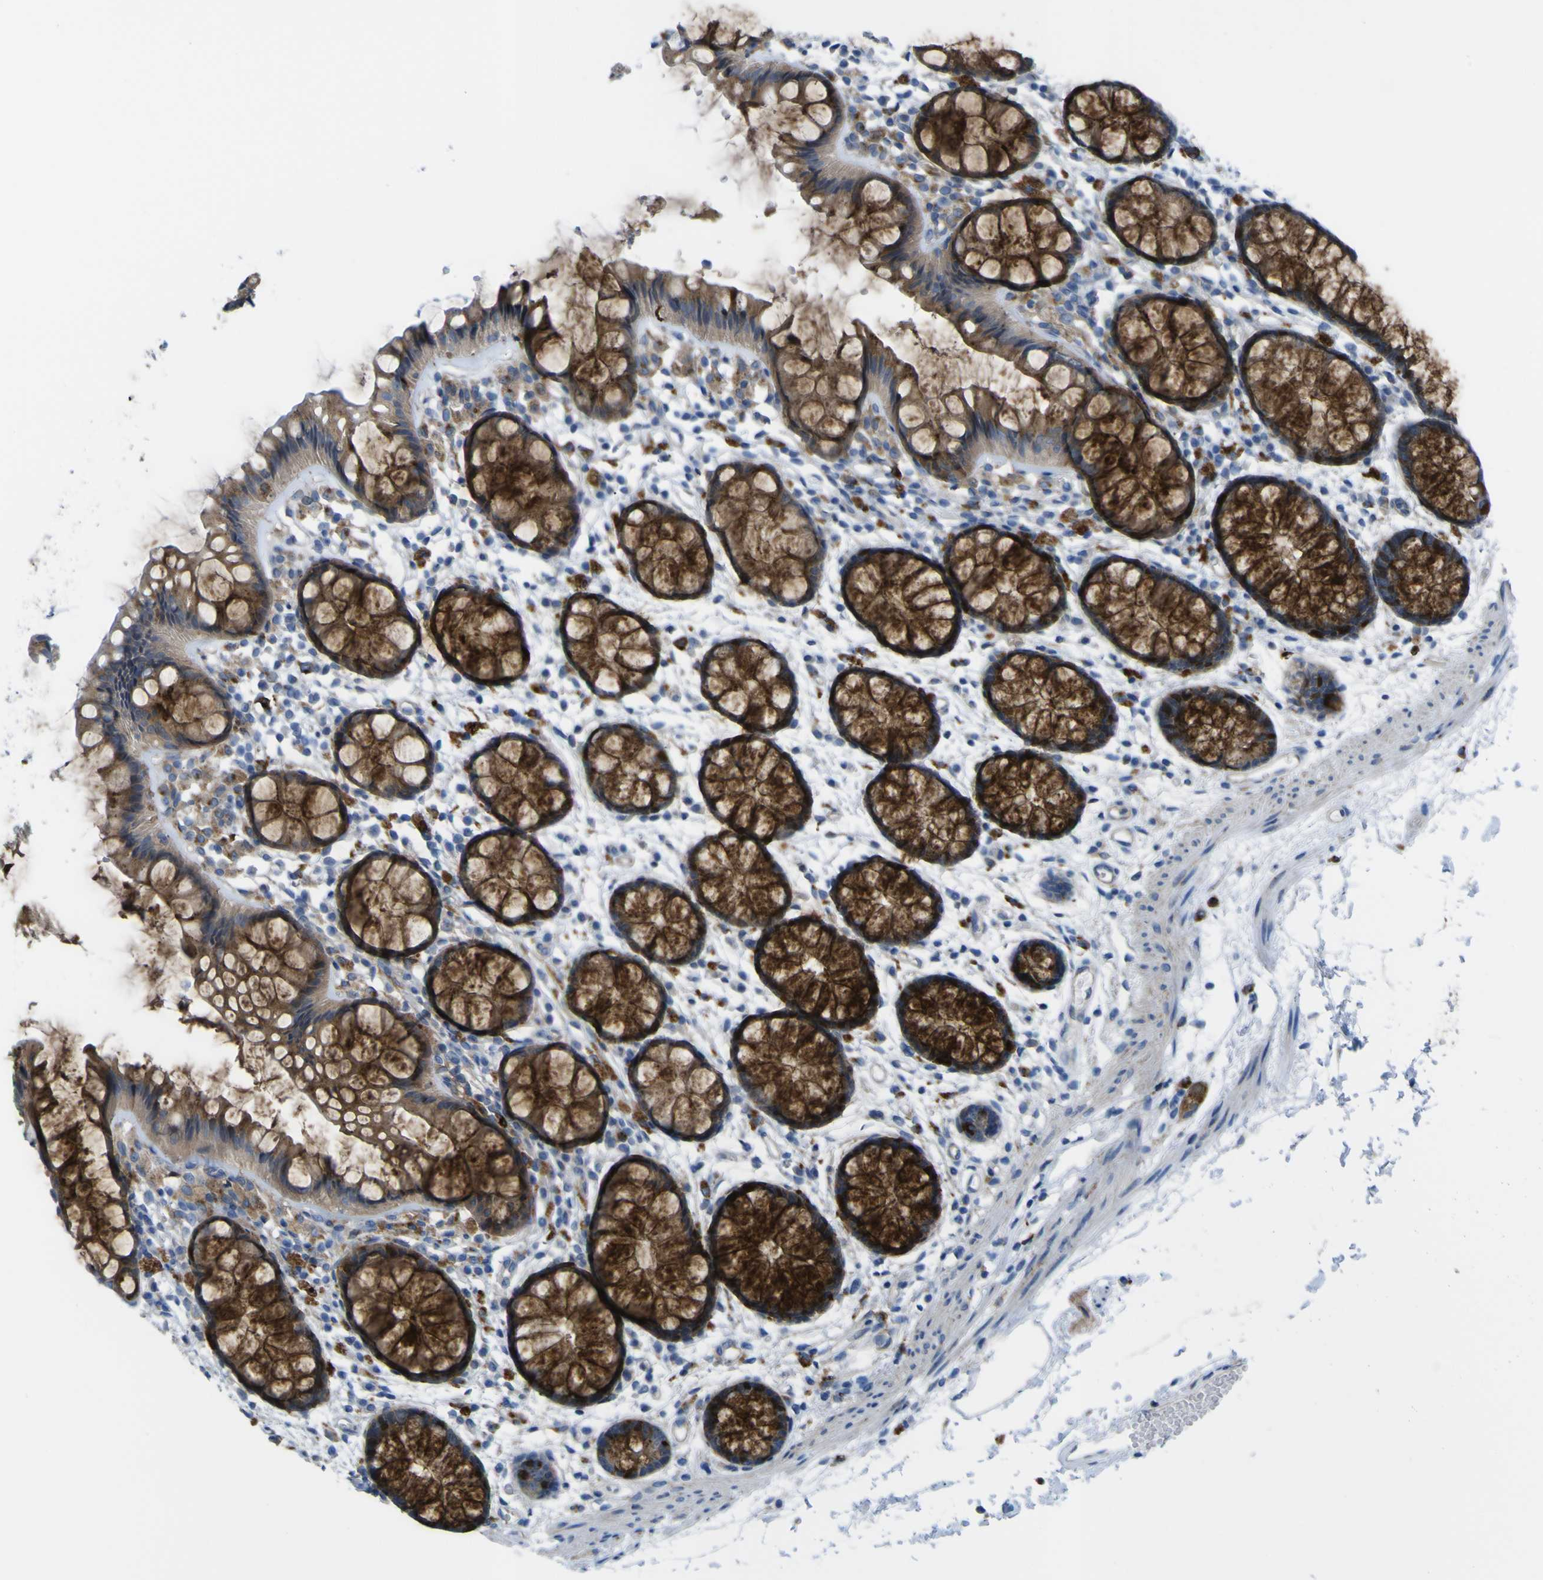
{"staining": {"intensity": "strong", "quantity": ">75%", "location": "cytoplasmic/membranous"}, "tissue": "rectum", "cell_type": "Glandular cells", "image_type": "normal", "snomed": [{"axis": "morphology", "description": "Normal tissue, NOS"}, {"axis": "topography", "description": "Rectum"}], "caption": "IHC micrograph of unremarkable human rectum stained for a protein (brown), which demonstrates high levels of strong cytoplasmic/membranous positivity in about >75% of glandular cells.", "gene": "CST3", "patient": {"sex": "female", "age": 66}}